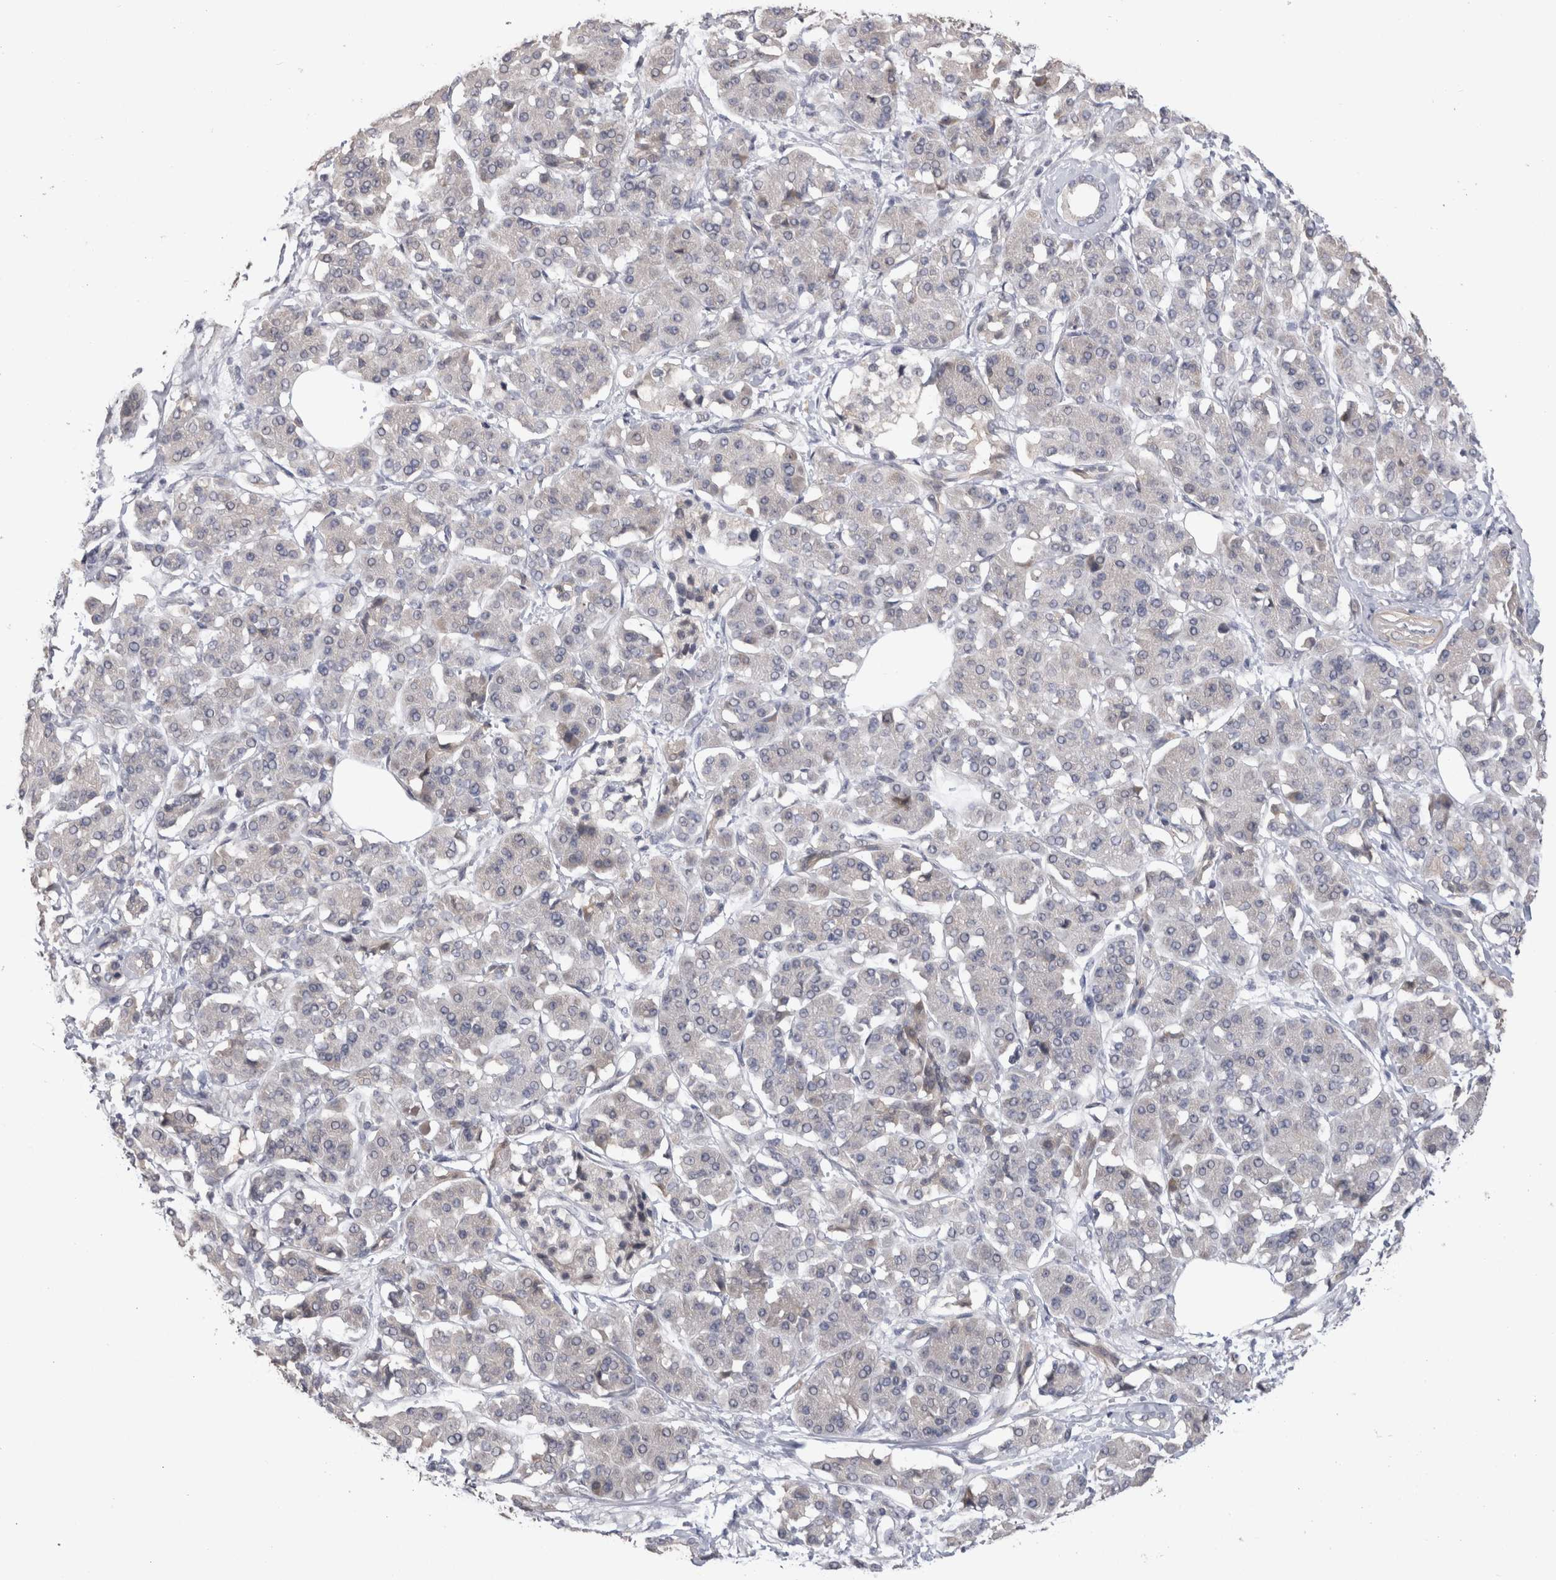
{"staining": {"intensity": "negative", "quantity": "none", "location": "none"}, "tissue": "pancreatic cancer", "cell_type": "Tumor cells", "image_type": "cancer", "snomed": [{"axis": "morphology", "description": "Adenocarcinoma, NOS"}, {"axis": "topography", "description": "Pancreas"}], "caption": "Adenocarcinoma (pancreatic) was stained to show a protein in brown. There is no significant positivity in tumor cells.", "gene": "CRYBG1", "patient": {"sex": "female", "age": 56}}